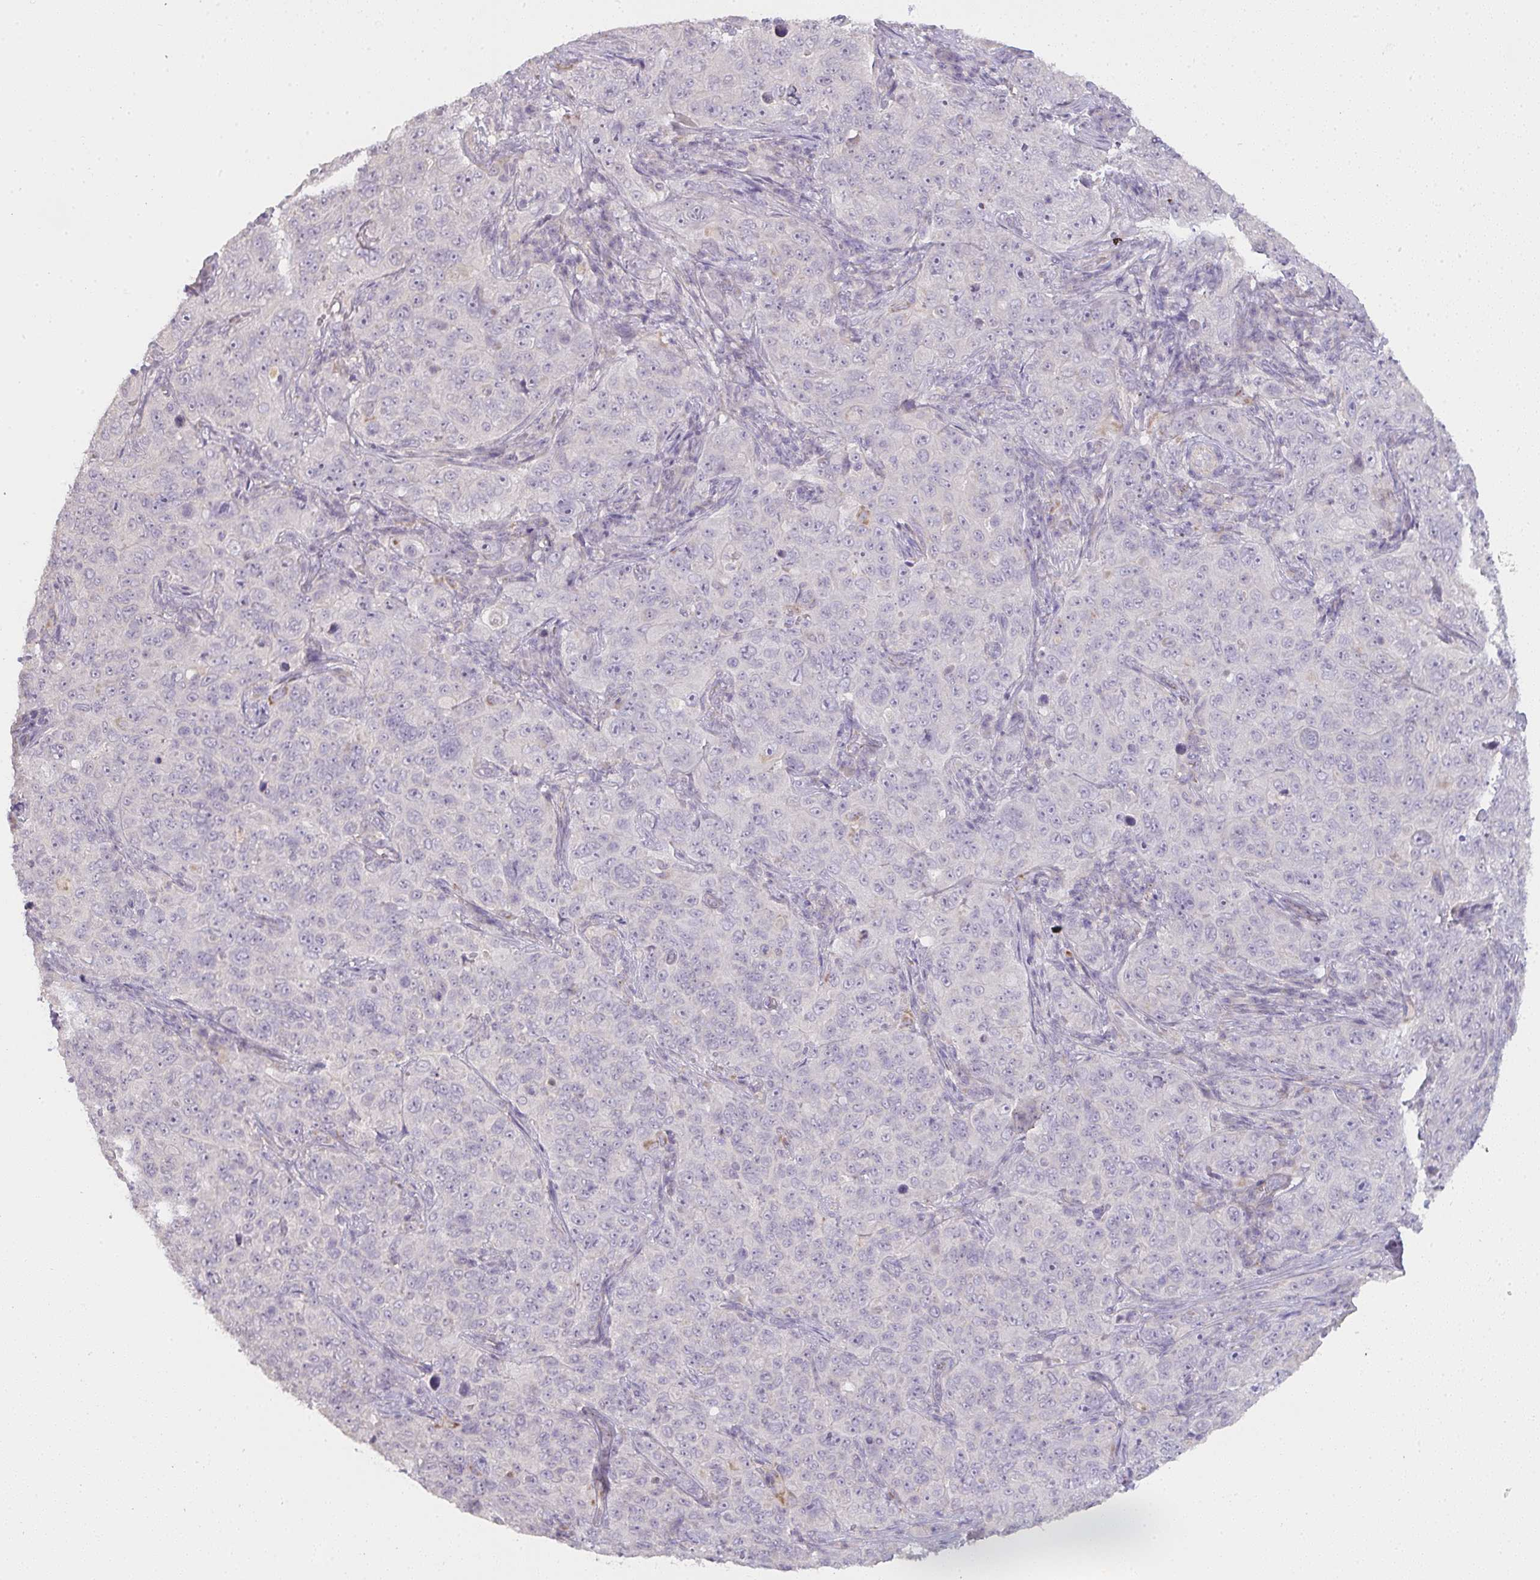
{"staining": {"intensity": "negative", "quantity": "none", "location": "none"}, "tissue": "pancreatic cancer", "cell_type": "Tumor cells", "image_type": "cancer", "snomed": [{"axis": "morphology", "description": "Adenocarcinoma, NOS"}, {"axis": "topography", "description": "Pancreas"}], "caption": "There is no significant staining in tumor cells of pancreatic cancer (adenocarcinoma).", "gene": "TMEM219", "patient": {"sex": "male", "age": 68}}